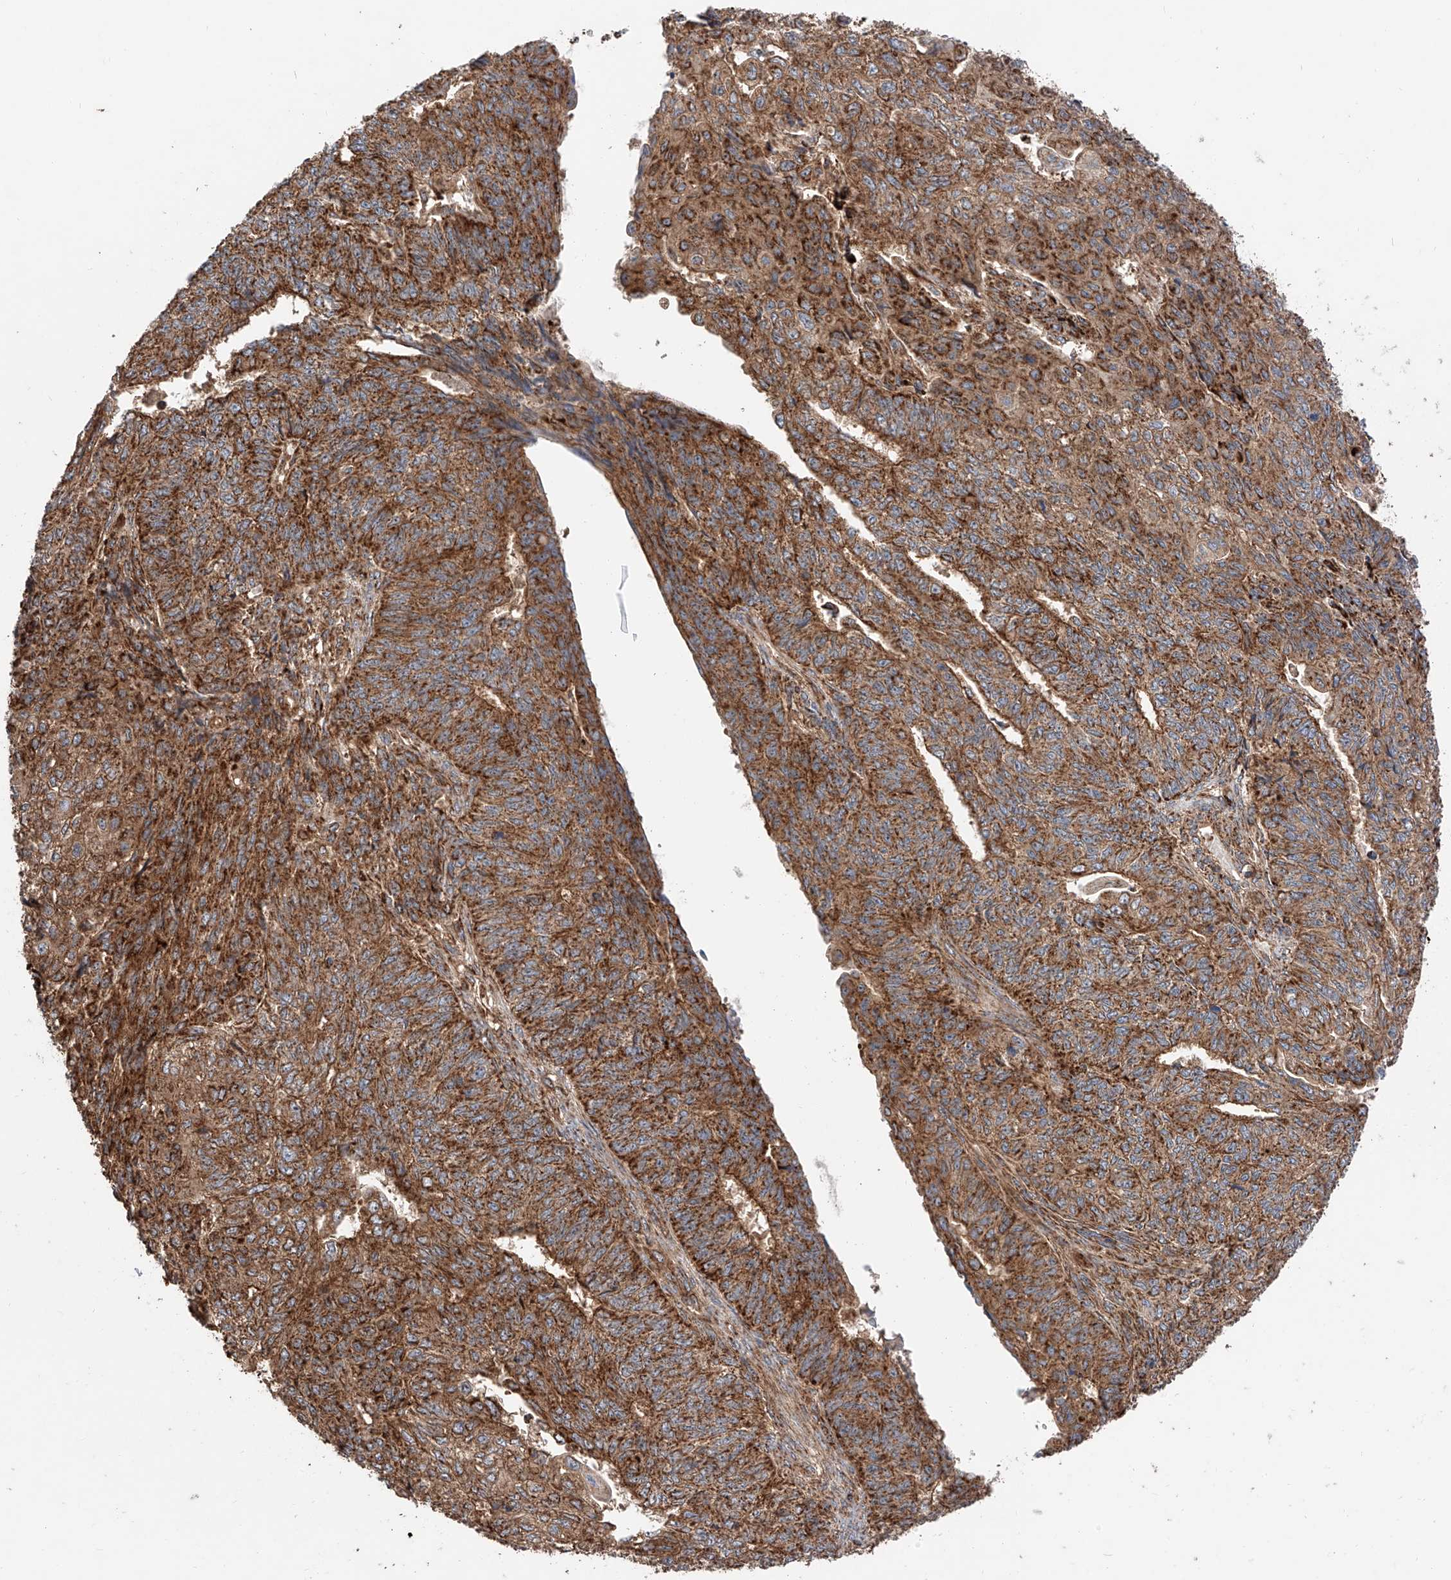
{"staining": {"intensity": "strong", "quantity": ">75%", "location": "cytoplasmic/membranous"}, "tissue": "endometrial cancer", "cell_type": "Tumor cells", "image_type": "cancer", "snomed": [{"axis": "morphology", "description": "Adenocarcinoma, NOS"}, {"axis": "topography", "description": "Endometrium"}], "caption": "Adenocarcinoma (endometrial) stained with a brown dye displays strong cytoplasmic/membranous positive positivity in approximately >75% of tumor cells.", "gene": "PISD", "patient": {"sex": "female", "age": 32}}